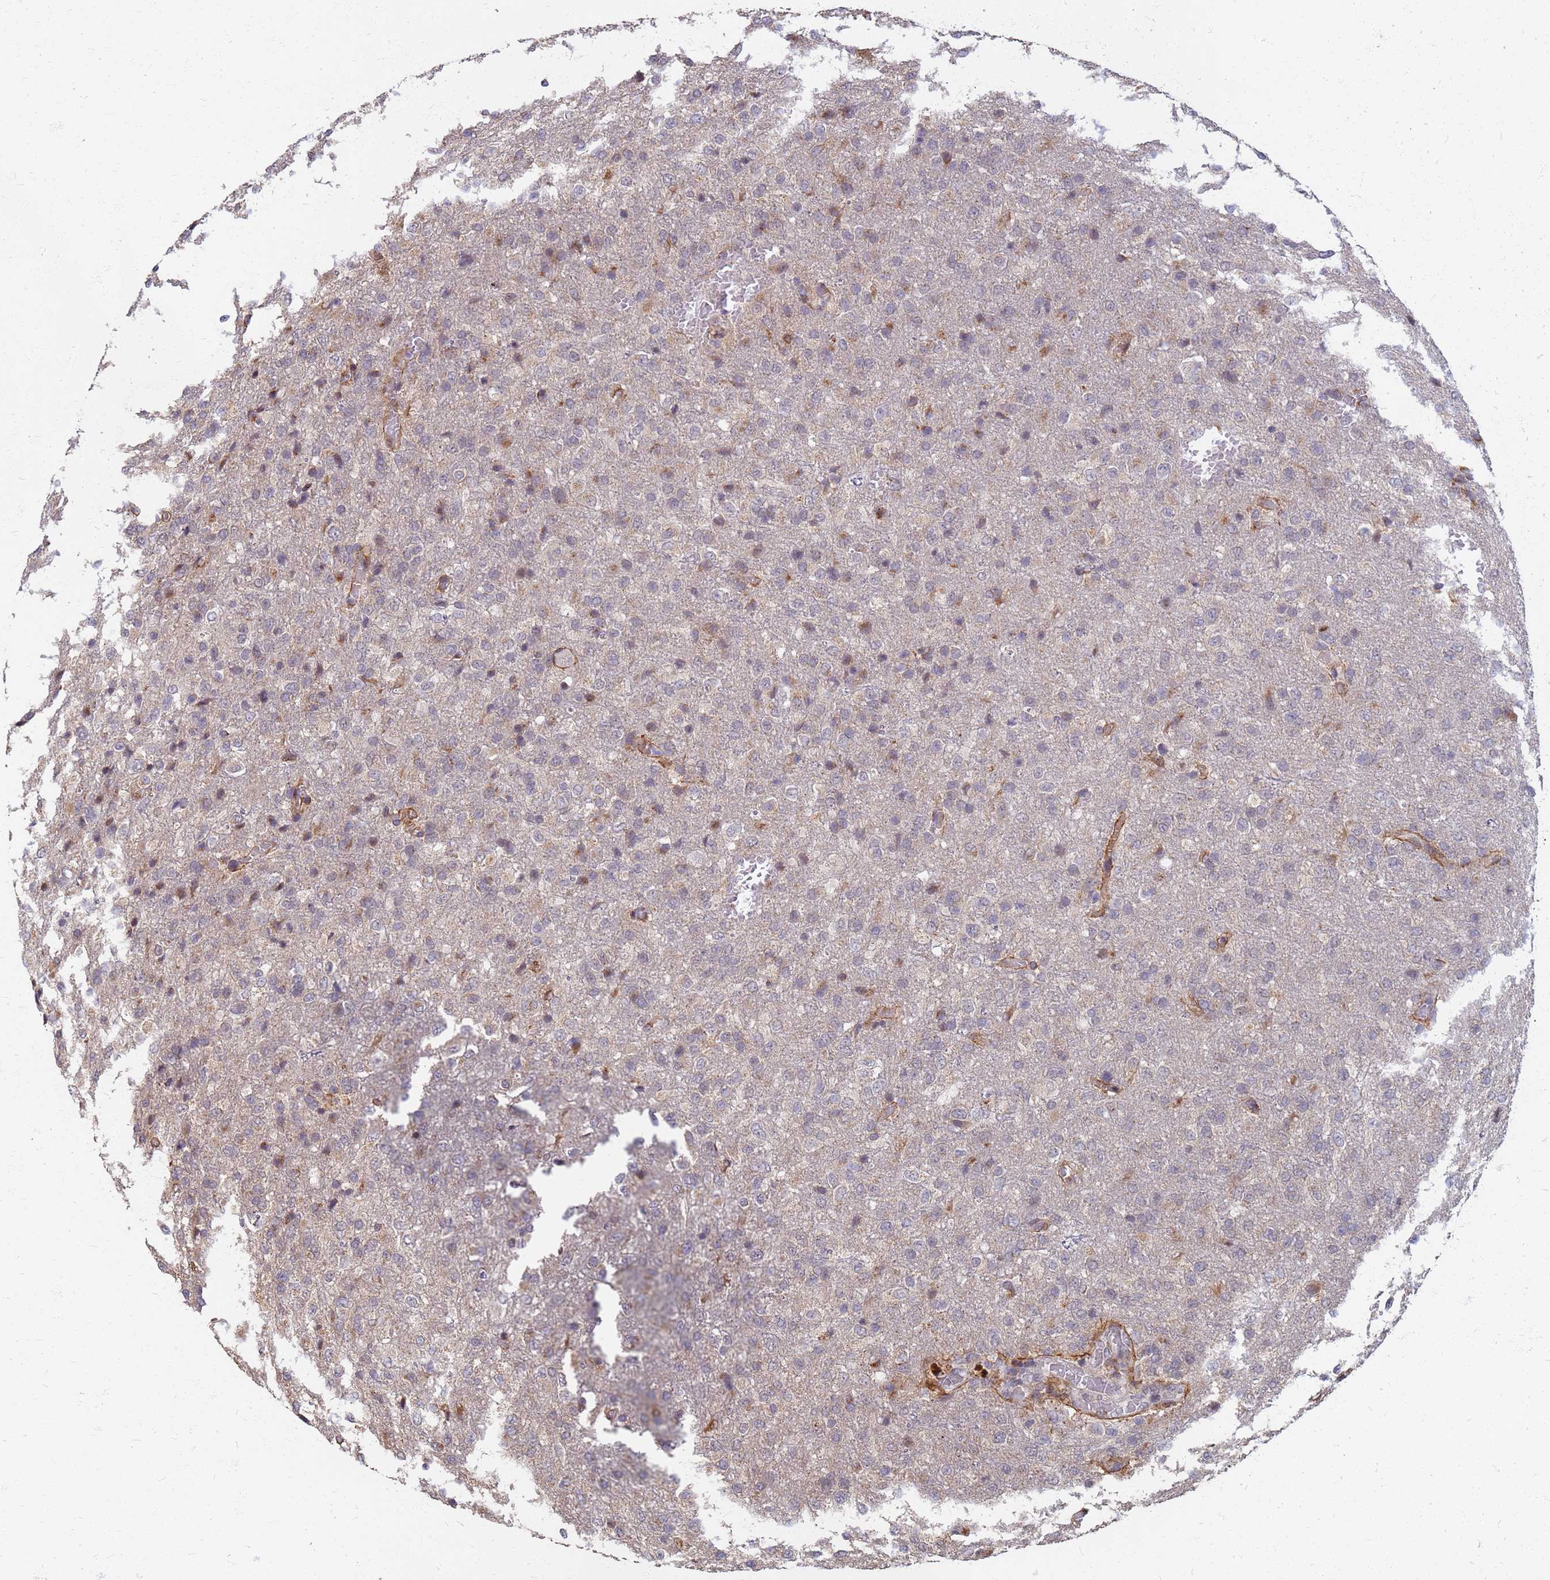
{"staining": {"intensity": "negative", "quantity": "none", "location": "none"}, "tissue": "glioma", "cell_type": "Tumor cells", "image_type": "cancer", "snomed": [{"axis": "morphology", "description": "Glioma, malignant, High grade"}, {"axis": "topography", "description": "Brain"}], "caption": "High magnification brightfield microscopy of malignant high-grade glioma stained with DAB (brown) and counterstained with hematoxylin (blue): tumor cells show no significant positivity. The staining was performed using DAB to visualize the protein expression in brown, while the nuclei were stained in blue with hematoxylin (Magnification: 20x).", "gene": "ITGB4", "patient": {"sex": "female", "age": 74}}